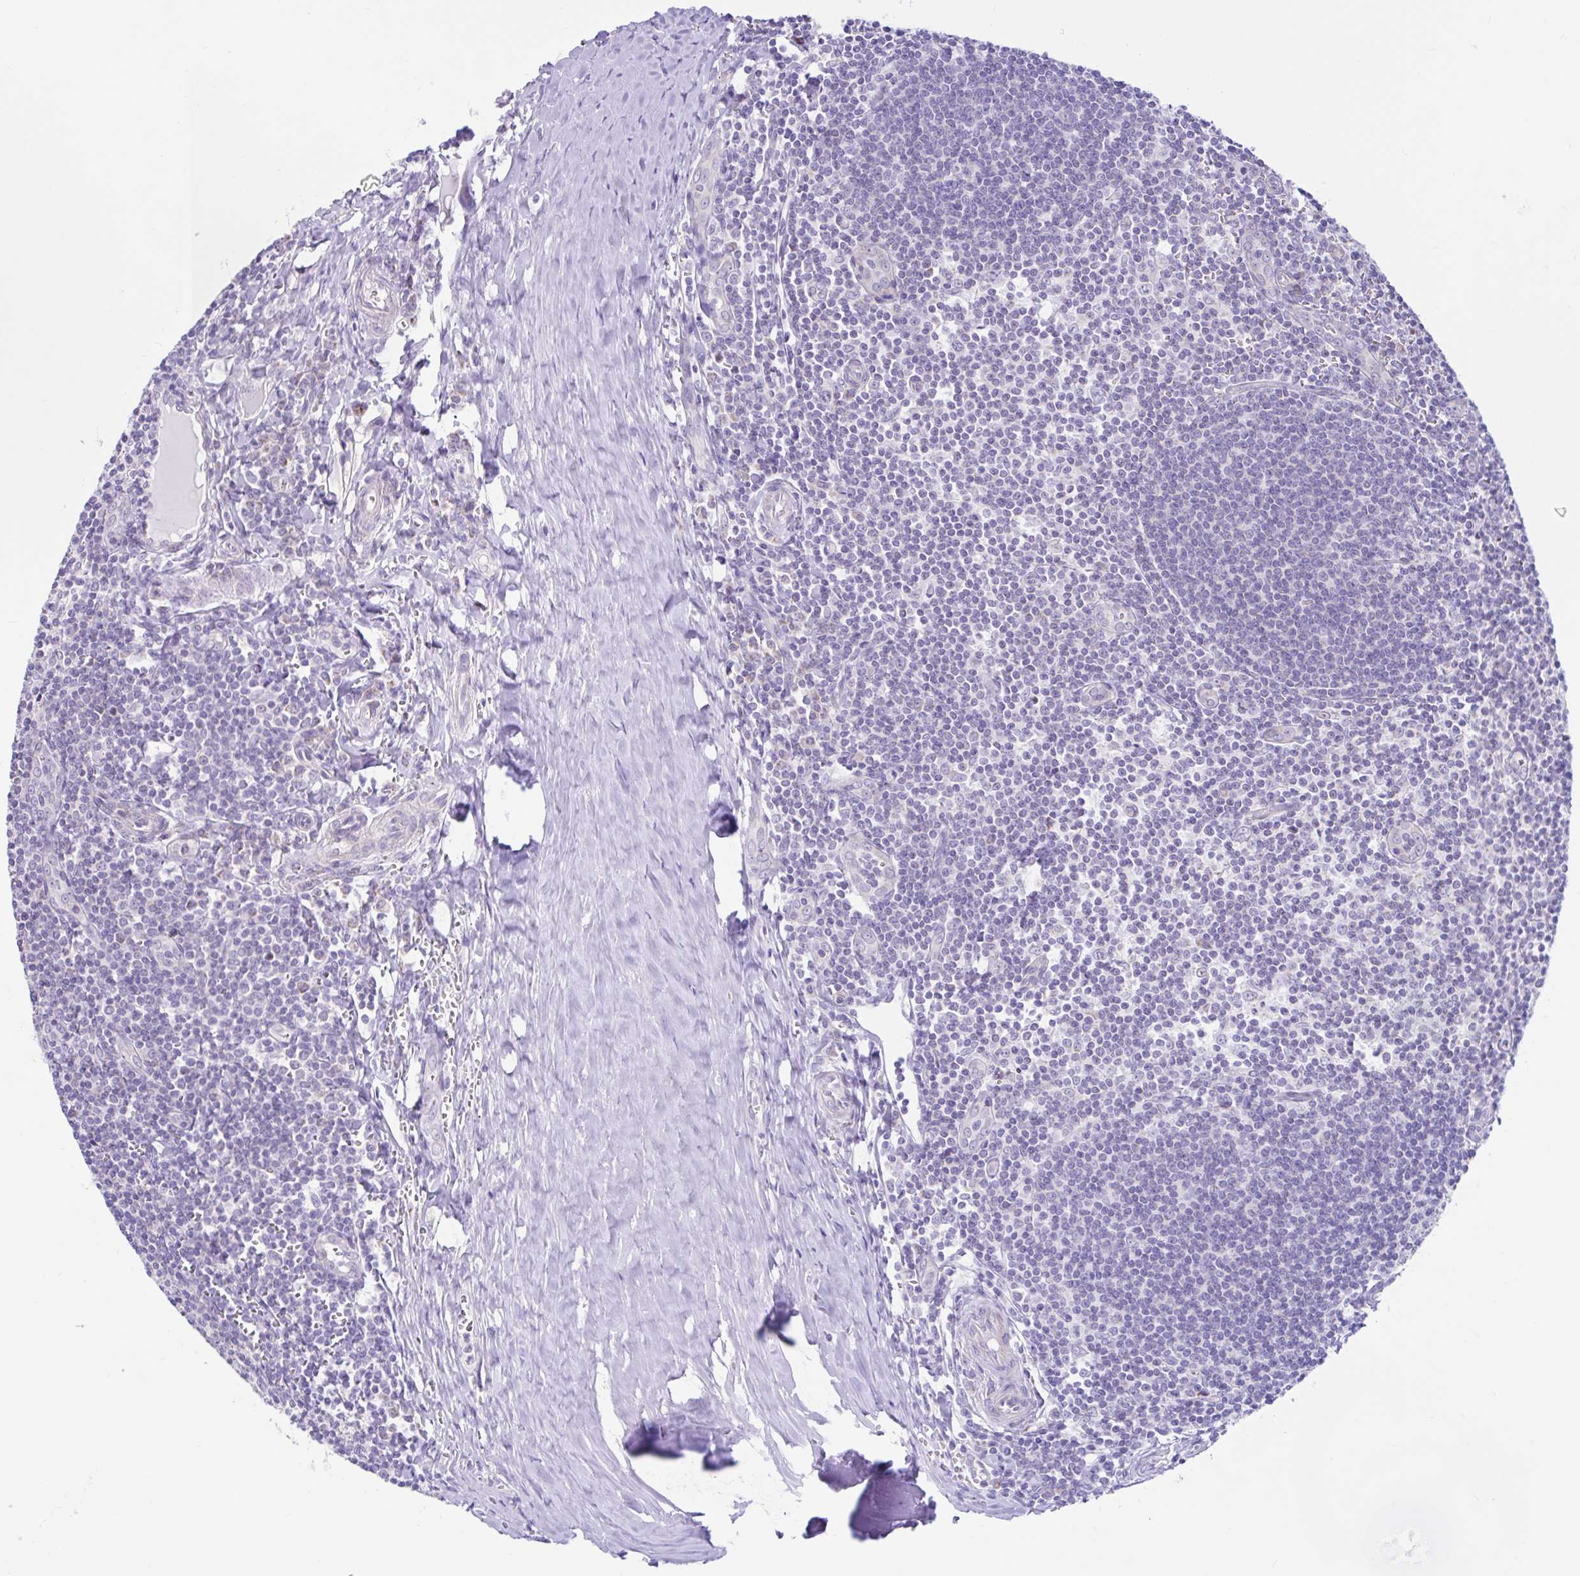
{"staining": {"intensity": "moderate", "quantity": "<25%", "location": "cytoplasmic/membranous"}, "tissue": "tonsil", "cell_type": "Germinal center cells", "image_type": "normal", "snomed": [{"axis": "morphology", "description": "Normal tissue, NOS"}, {"axis": "topography", "description": "Tonsil"}], "caption": "High-power microscopy captured an immunohistochemistry (IHC) histopathology image of normal tonsil, revealing moderate cytoplasmic/membranous expression in approximately <25% of germinal center cells.", "gene": "NDUFS2", "patient": {"sex": "male", "age": 27}}